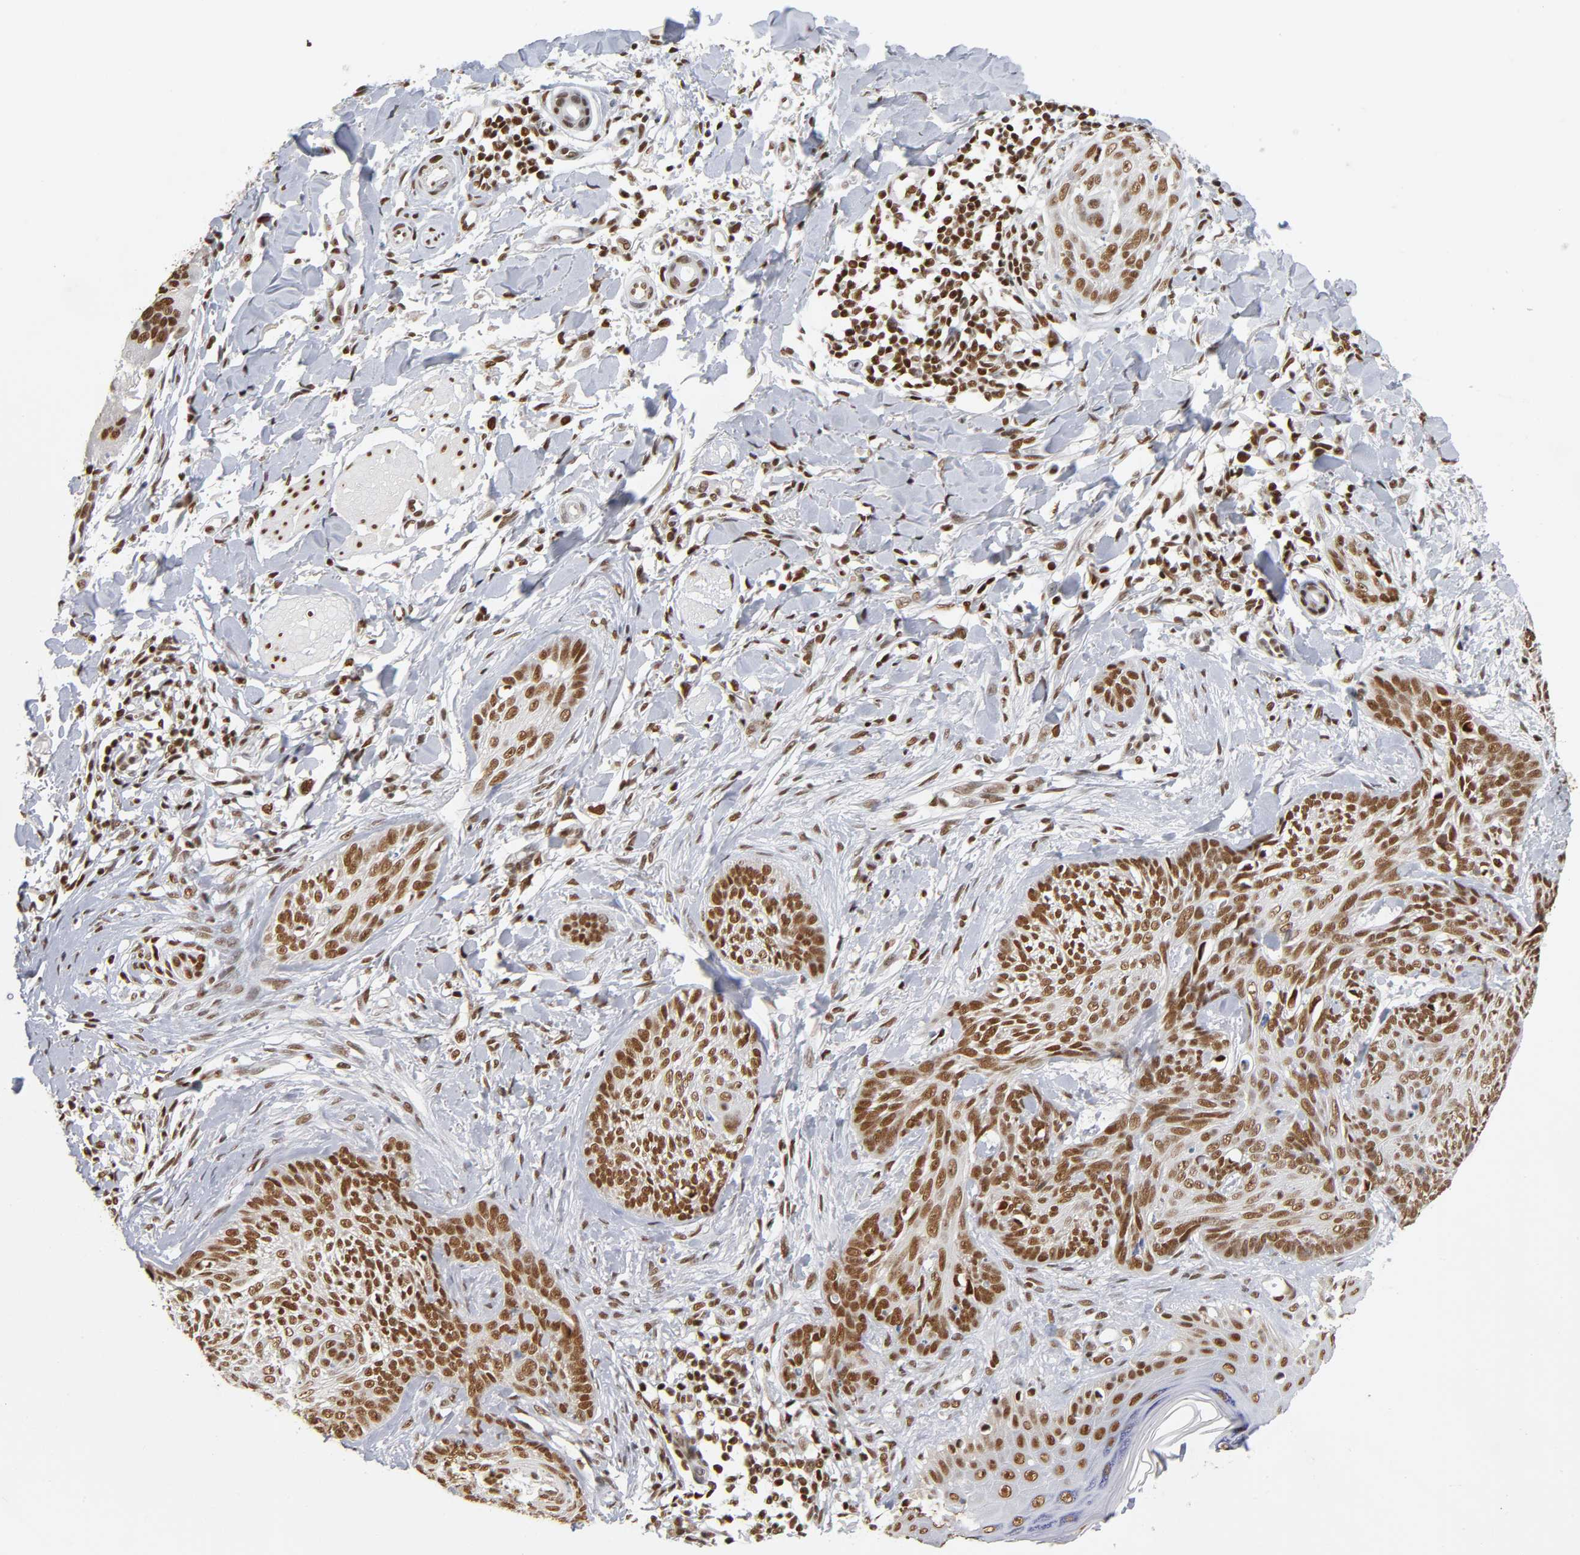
{"staining": {"intensity": "strong", "quantity": ">75%", "location": "nuclear"}, "tissue": "skin cancer", "cell_type": "Tumor cells", "image_type": "cancer", "snomed": [{"axis": "morphology", "description": "Normal tissue, NOS"}, {"axis": "morphology", "description": "Basal cell carcinoma"}, {"axis": "topography", "description": "Skin"}], "caption": "A micrograph of human skin basal cell carcinoma stained for a protein exhibits strong nuclear brown staining in tumor cells. Using DAB (brown) and hematoxylin (blue) stains, captured at high magnification using brightfield microscopy.", "gene": "ILKAP", "patient": {"sex": "male", "age": 71}}